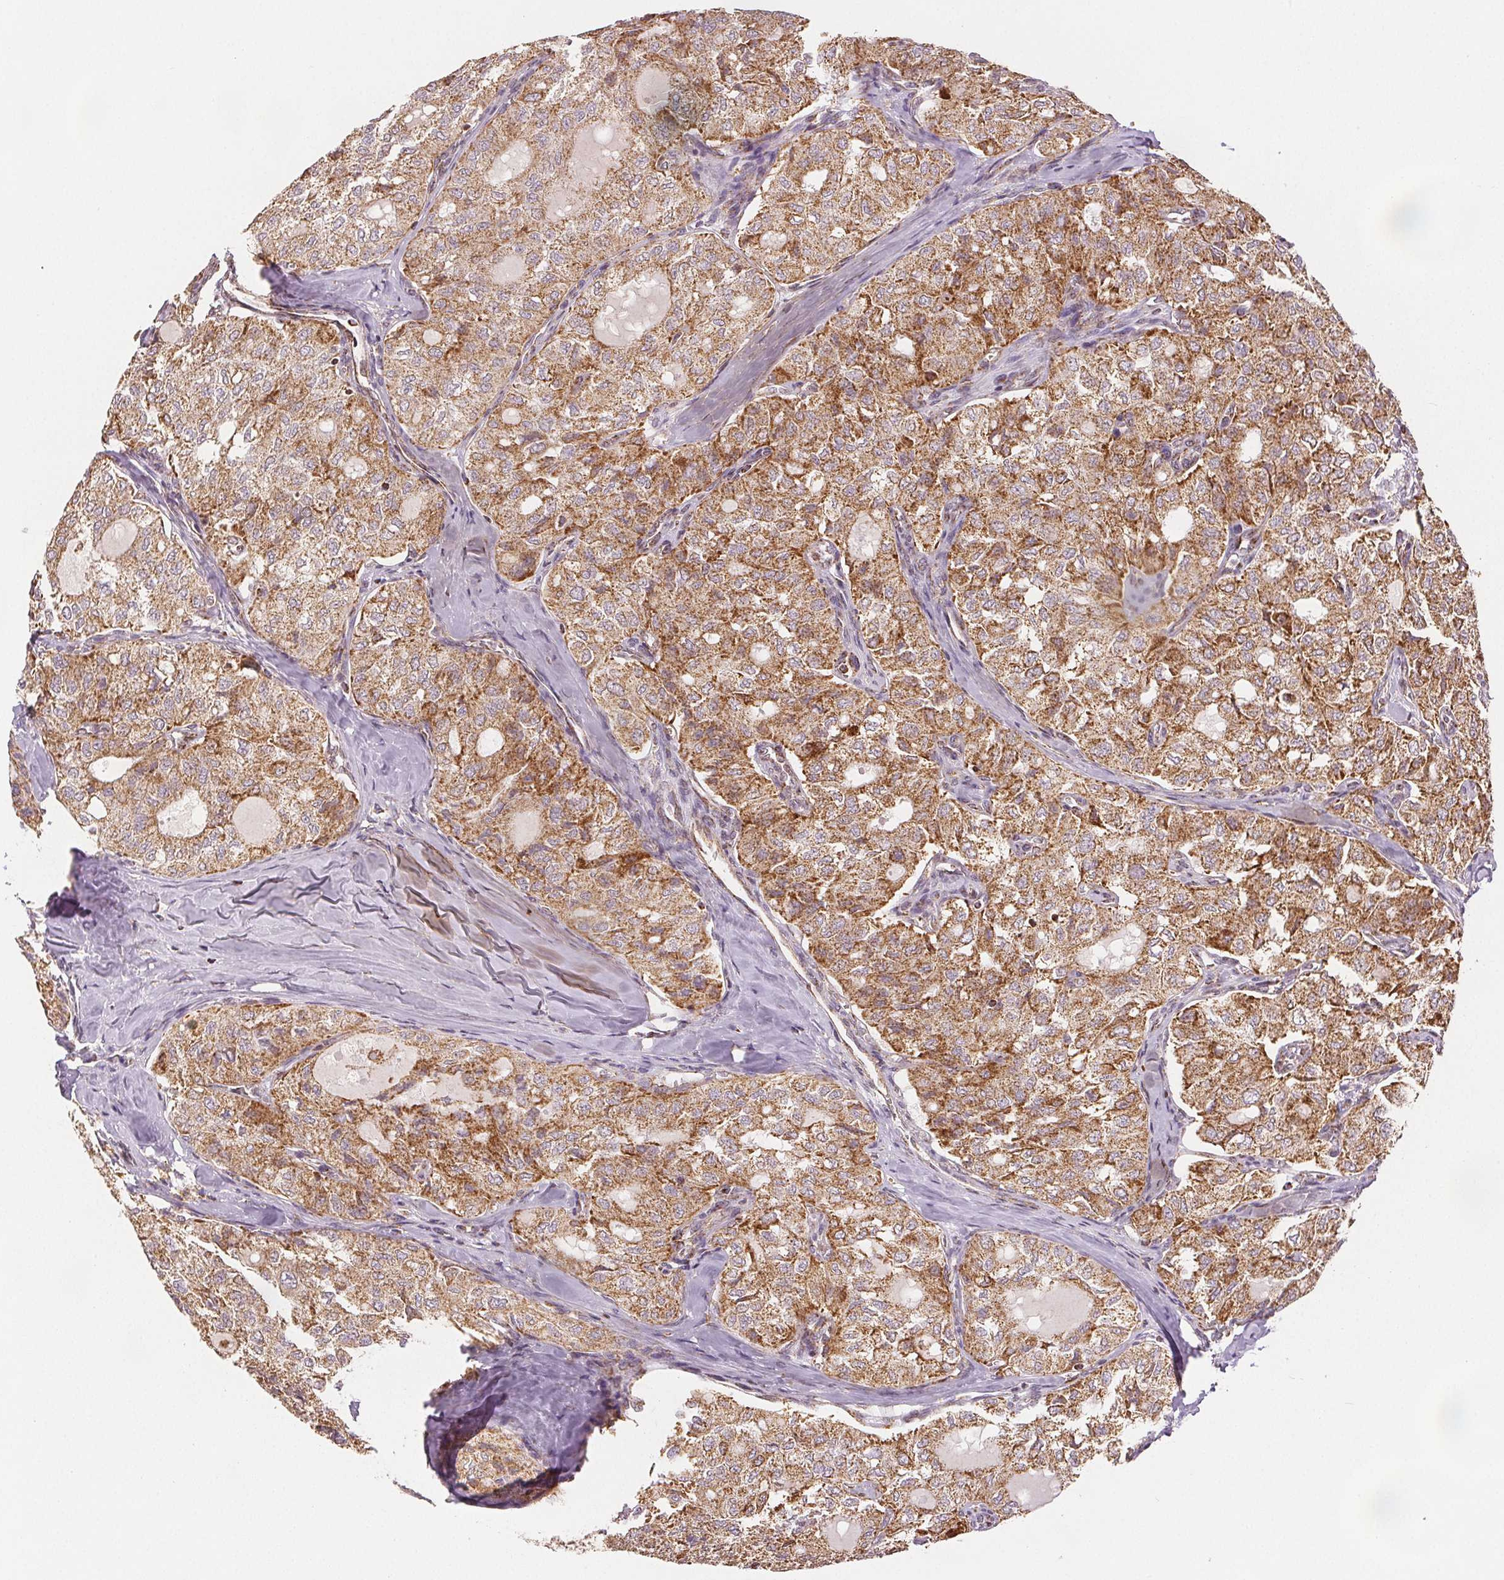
{"staining": {"intensity": "moderate", "quantity": ">75%", "location": "cytoplasmic/membranous"}, "tissue": "thyroid cancer", "cell_type": "Tumor cells", "image_type": "cancer", "snomed": [{"axis": "morphology", "description": "Follicular adenoma carcinoma, NOS"}, {"axis": "topography", "description": "Thyroid gland"}], "caption": "IHC of thyroid cancer reveals medium levels of moderate cytoplasmic/membranous positivity in approximately >75% of tumor cells. (IHC, brightfield microscopy, high magnification).", "gene": "SDHB", "patient": {"sex": "male", "age": 75}}